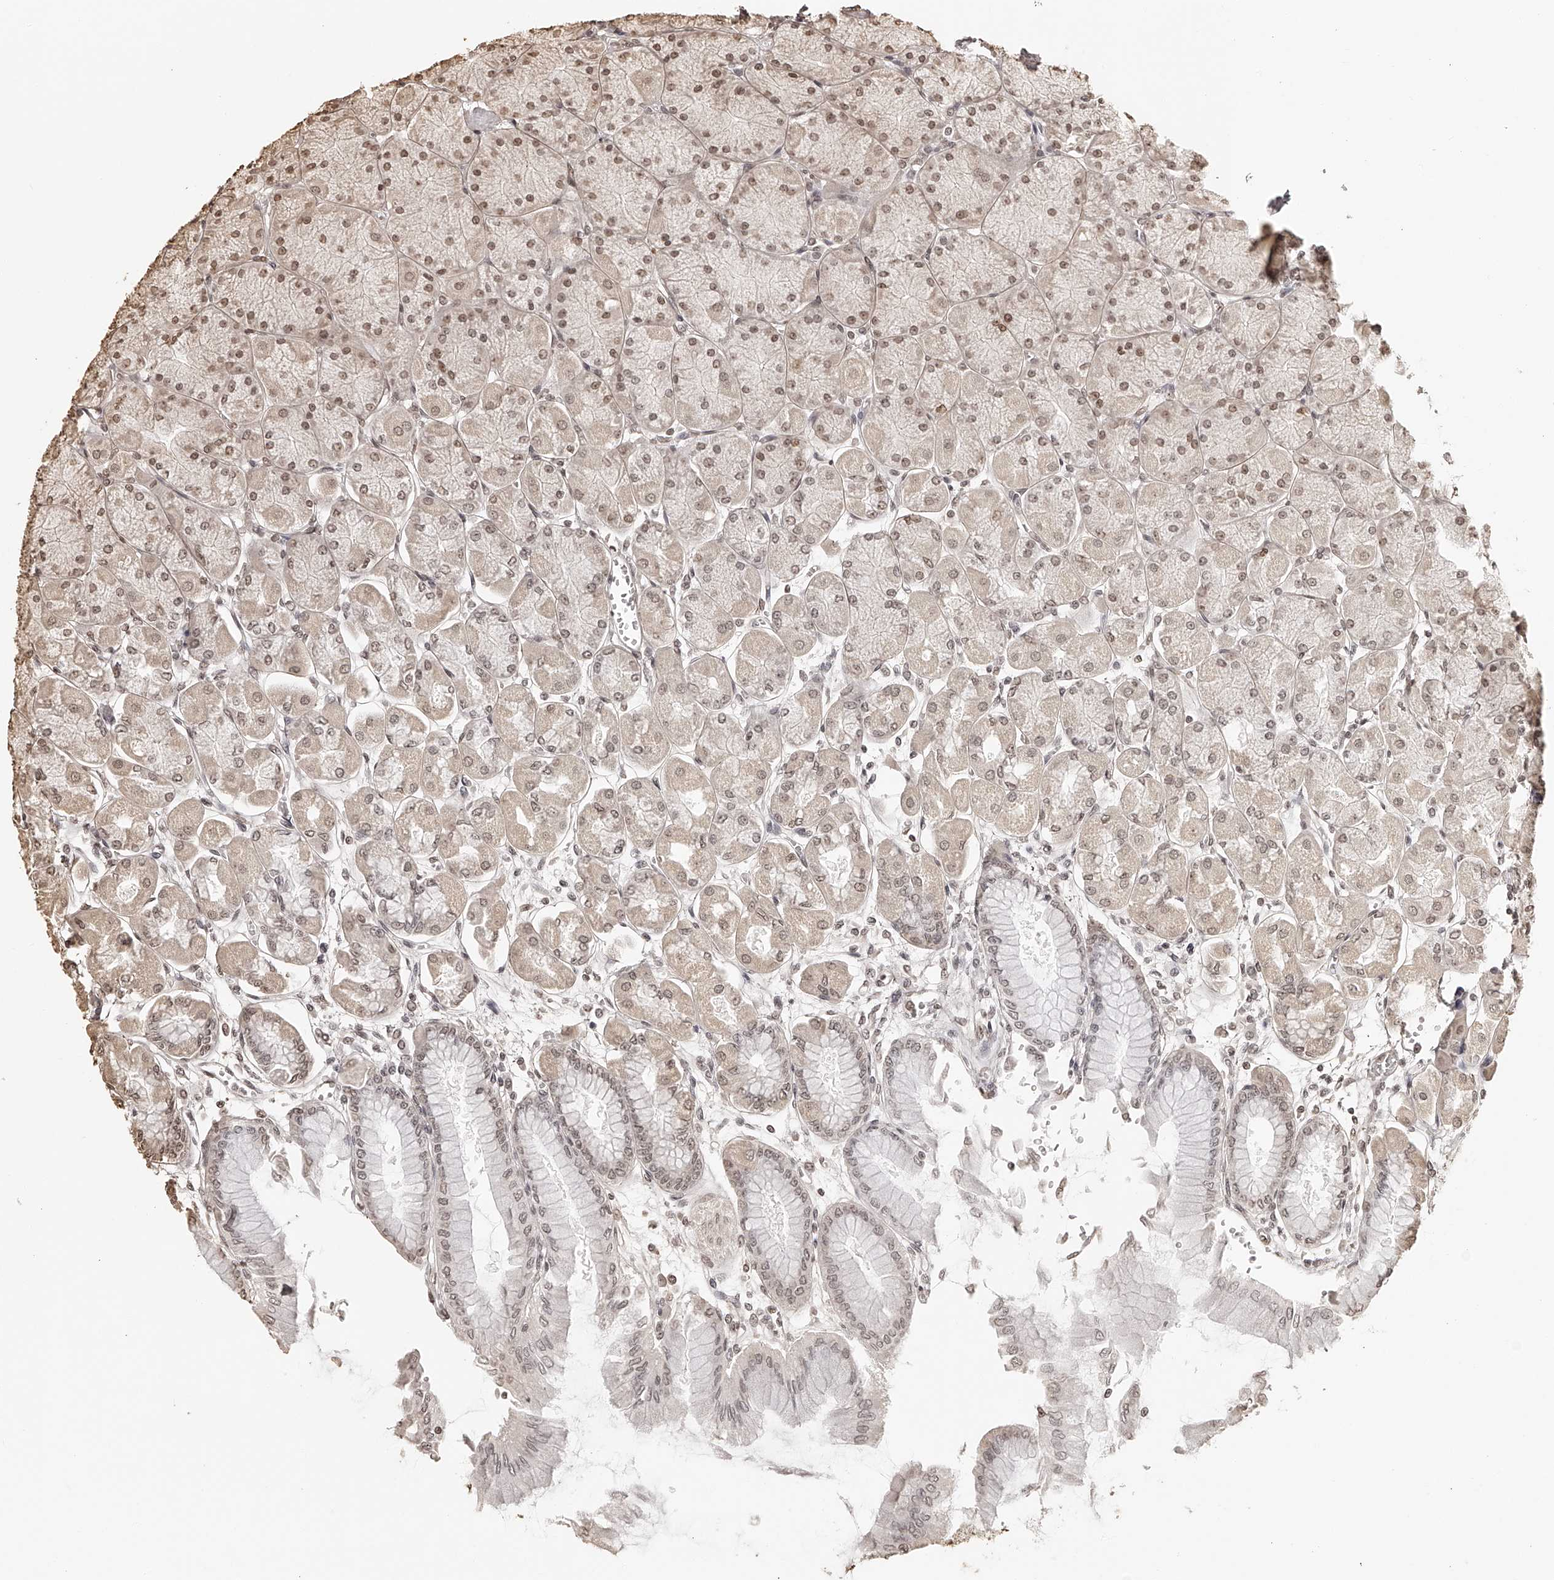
{"staining": {"intensity": "strong", "quantity": "25%-75%", "location": "nuclear"}, "tissue": "stomach", "cell_type": "Glandular cells", "image_type": "normal", "snomed": [{"axis": "morphology", "description": "Normal tissue, NOS"}, {"axis": "topography", "description": "Stomach, upper"}], "caption": "Protein expression analysis of normal stomach shows strong nuclear expression in about 25%-75% of glandular cells. (DAB IHC, brown staining for protein, blue staining for nuclei).", "gene": "ZNF503", "patient": {"sex": "female", "age": 56}}